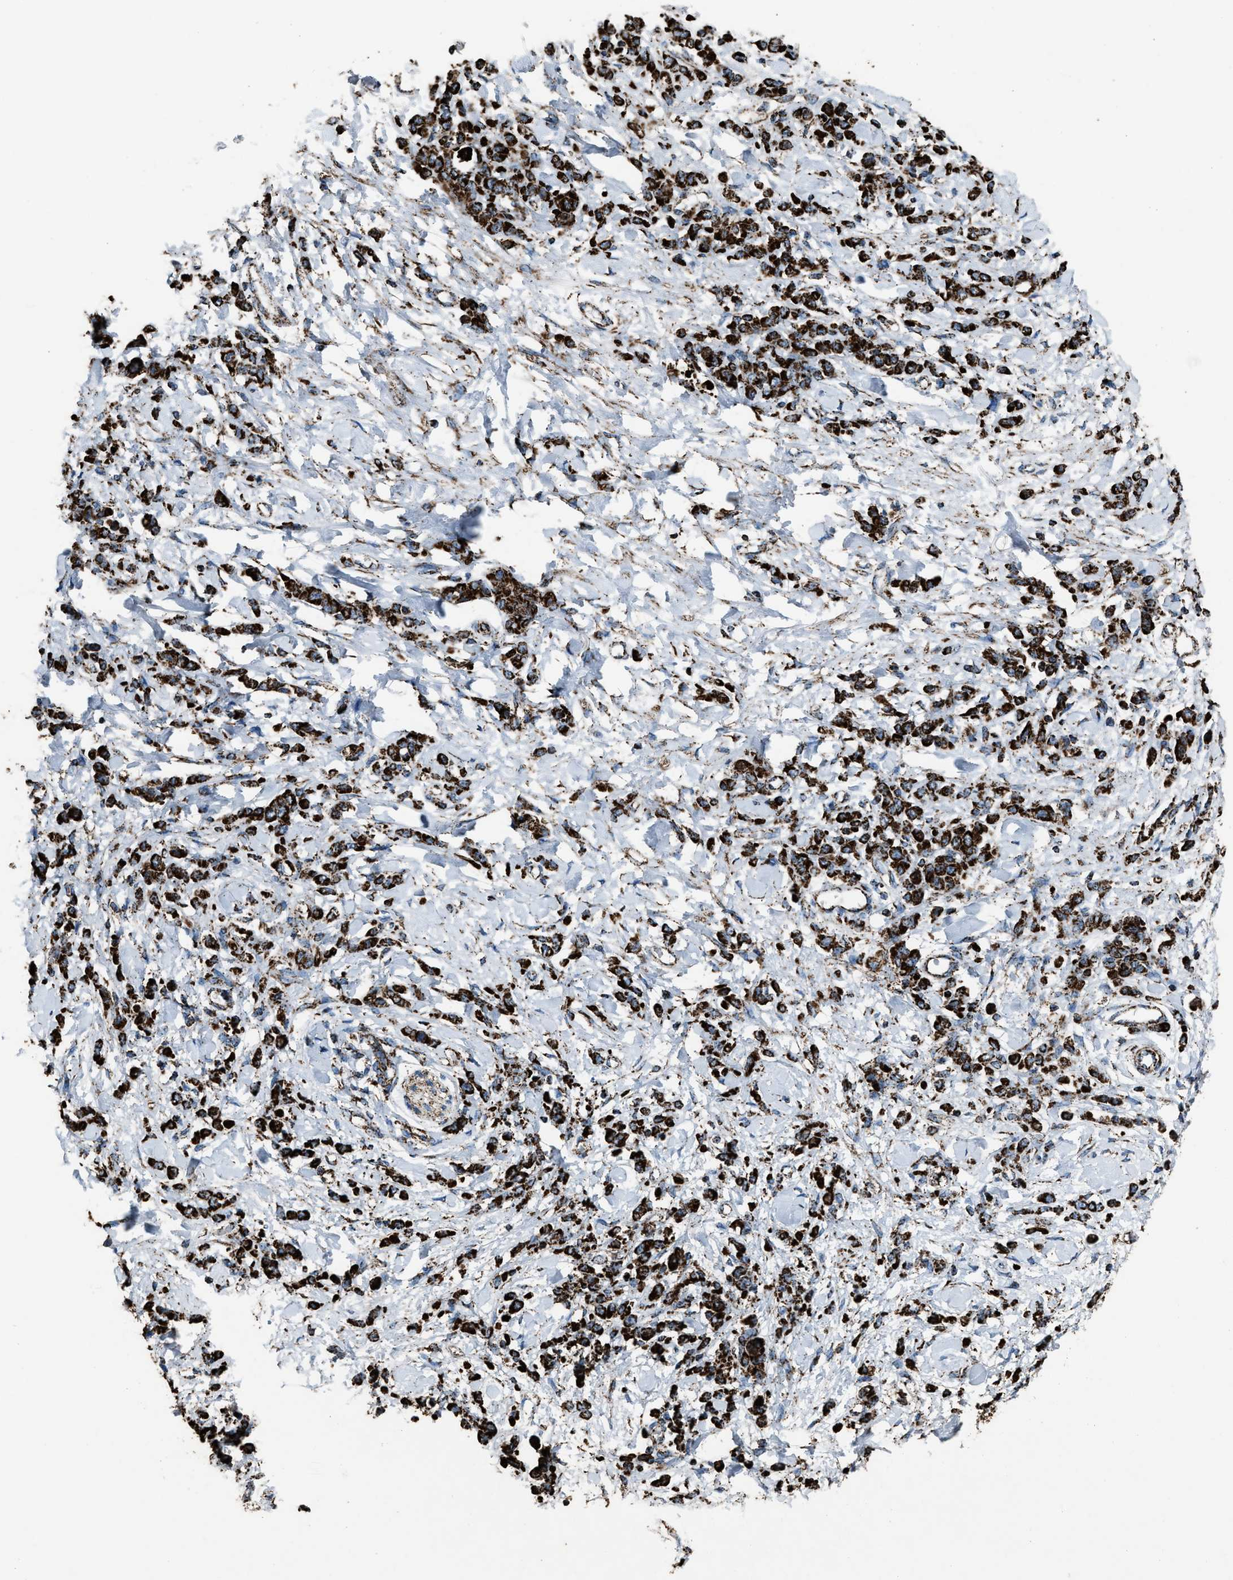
{"staining": {"intensity": "strong", "quantity": ">75%", "location": "cytoplasmic/membranous"}, "tissue": "stomach cancer", "cell_type": "Tumor cells", "image_type": "cancer", "snomed": [{"axis": "morphology", "description": "Normal tissue, NOS"}, {"axis": "morphology", "description": "Adenocarcinoma, NOS"}, {"axis": "topography", "description": "Stomach"}], "caption": "A high-resolution histopathology image shows IHC staining of stomach cancer (adenocarcinoma), which exhibits strong cytoplasmic/membranous positivity in about >75% of tumor cells.", "gene": "MDH2", "patient": {"sex": "male", "age": 82}}